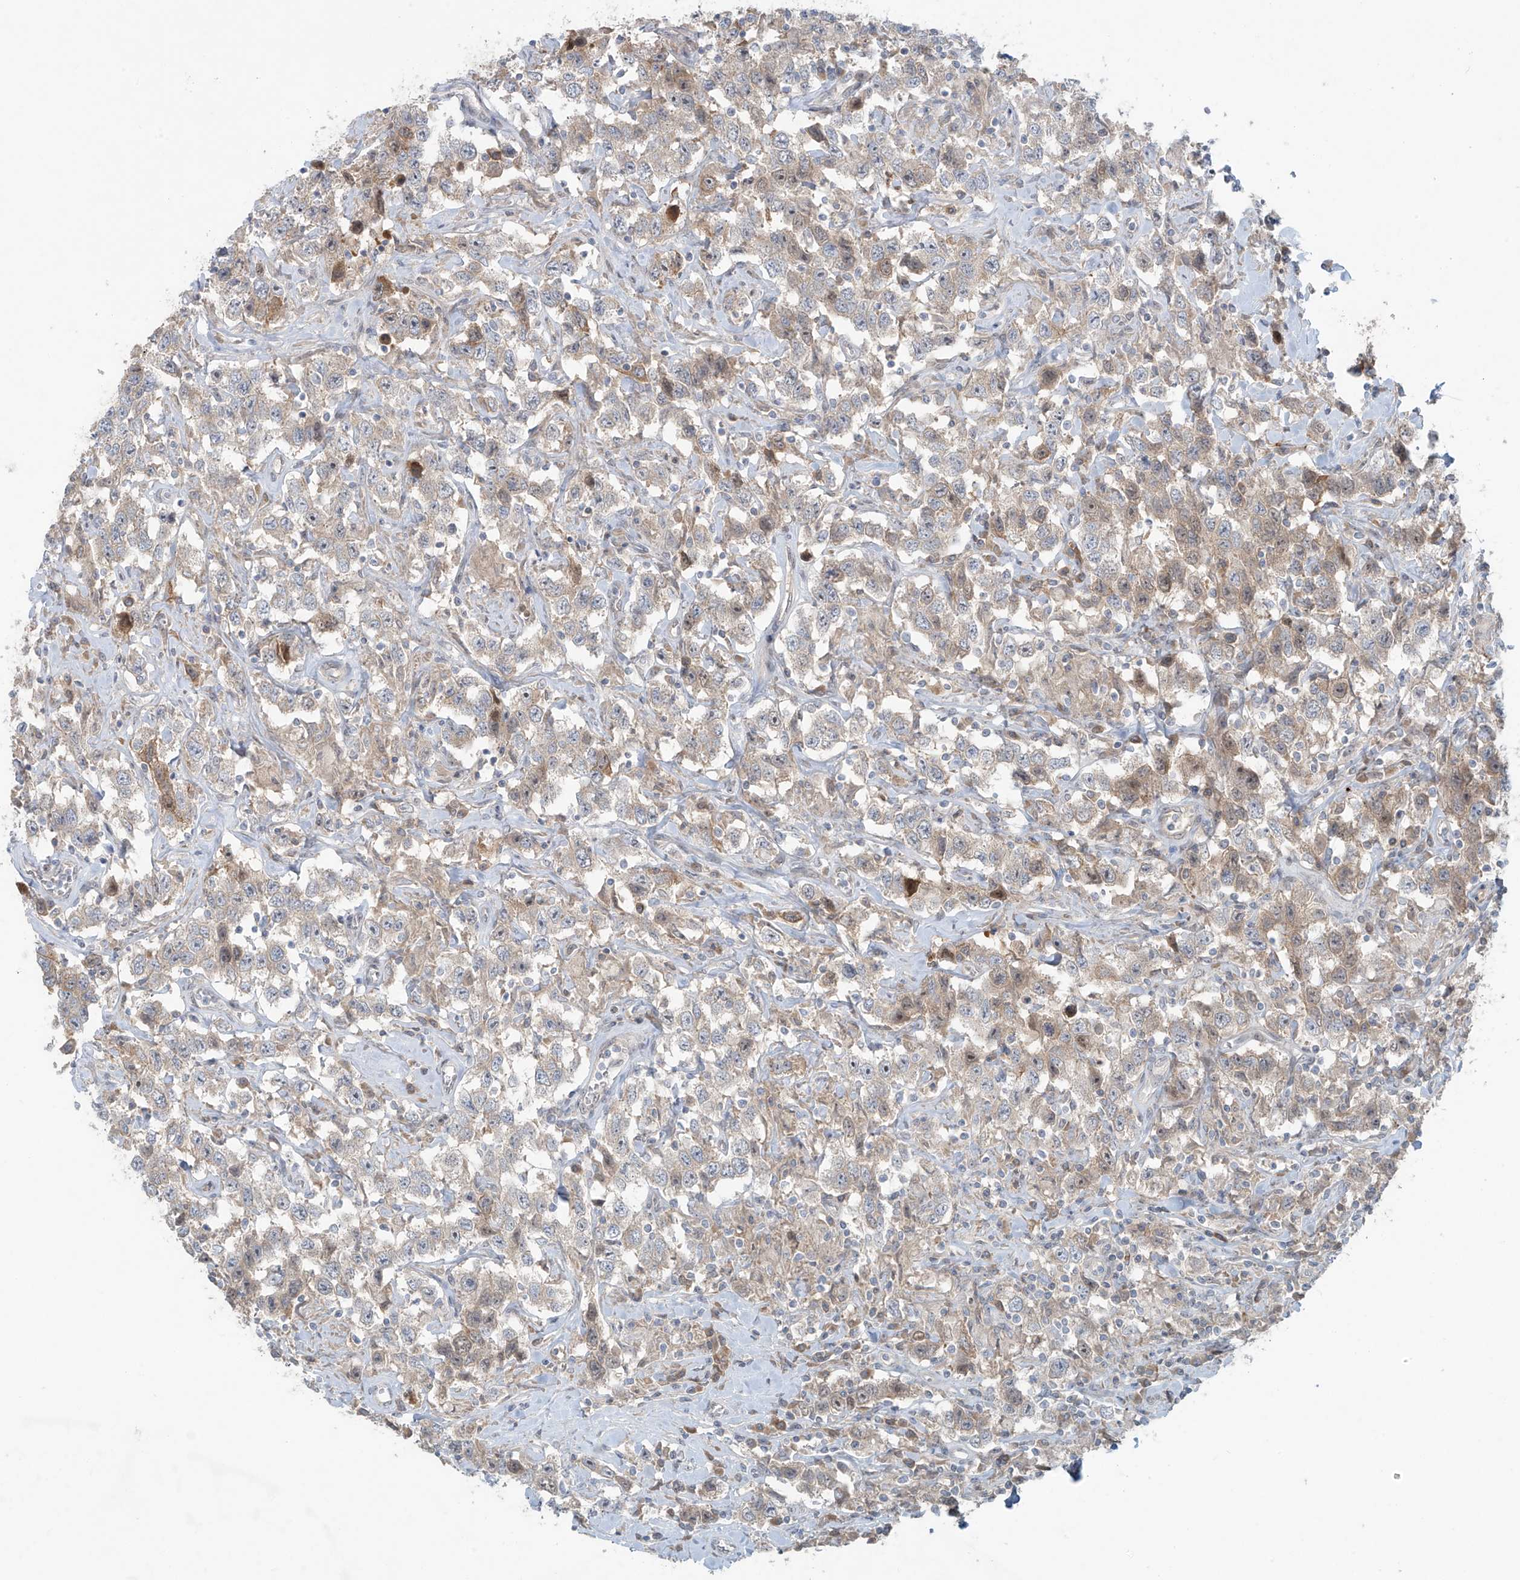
{"staining": {"intensity": "weak", "quantity": "25%-75%", "location": "cytoplasmic/membranous"}, "tissue": "testis cancer", "cell_type": "Tumor cells", "image_type": "cancer", "snomed": [{"axis": "morphology", "description": "Seminoma, NOS"}, {"axis": "topography", "description": "Testis"}], "caption": "This image shows testis seminoma stained with immunohistochemistry (IHC) to label a protein in brown. The cytoplasmic/membranous of tumor cells show weak positivity for the protein. Nuclei are counter-stained blue.", "gene": "PPAT", "patient": {"sex": "male", "age": 41}}